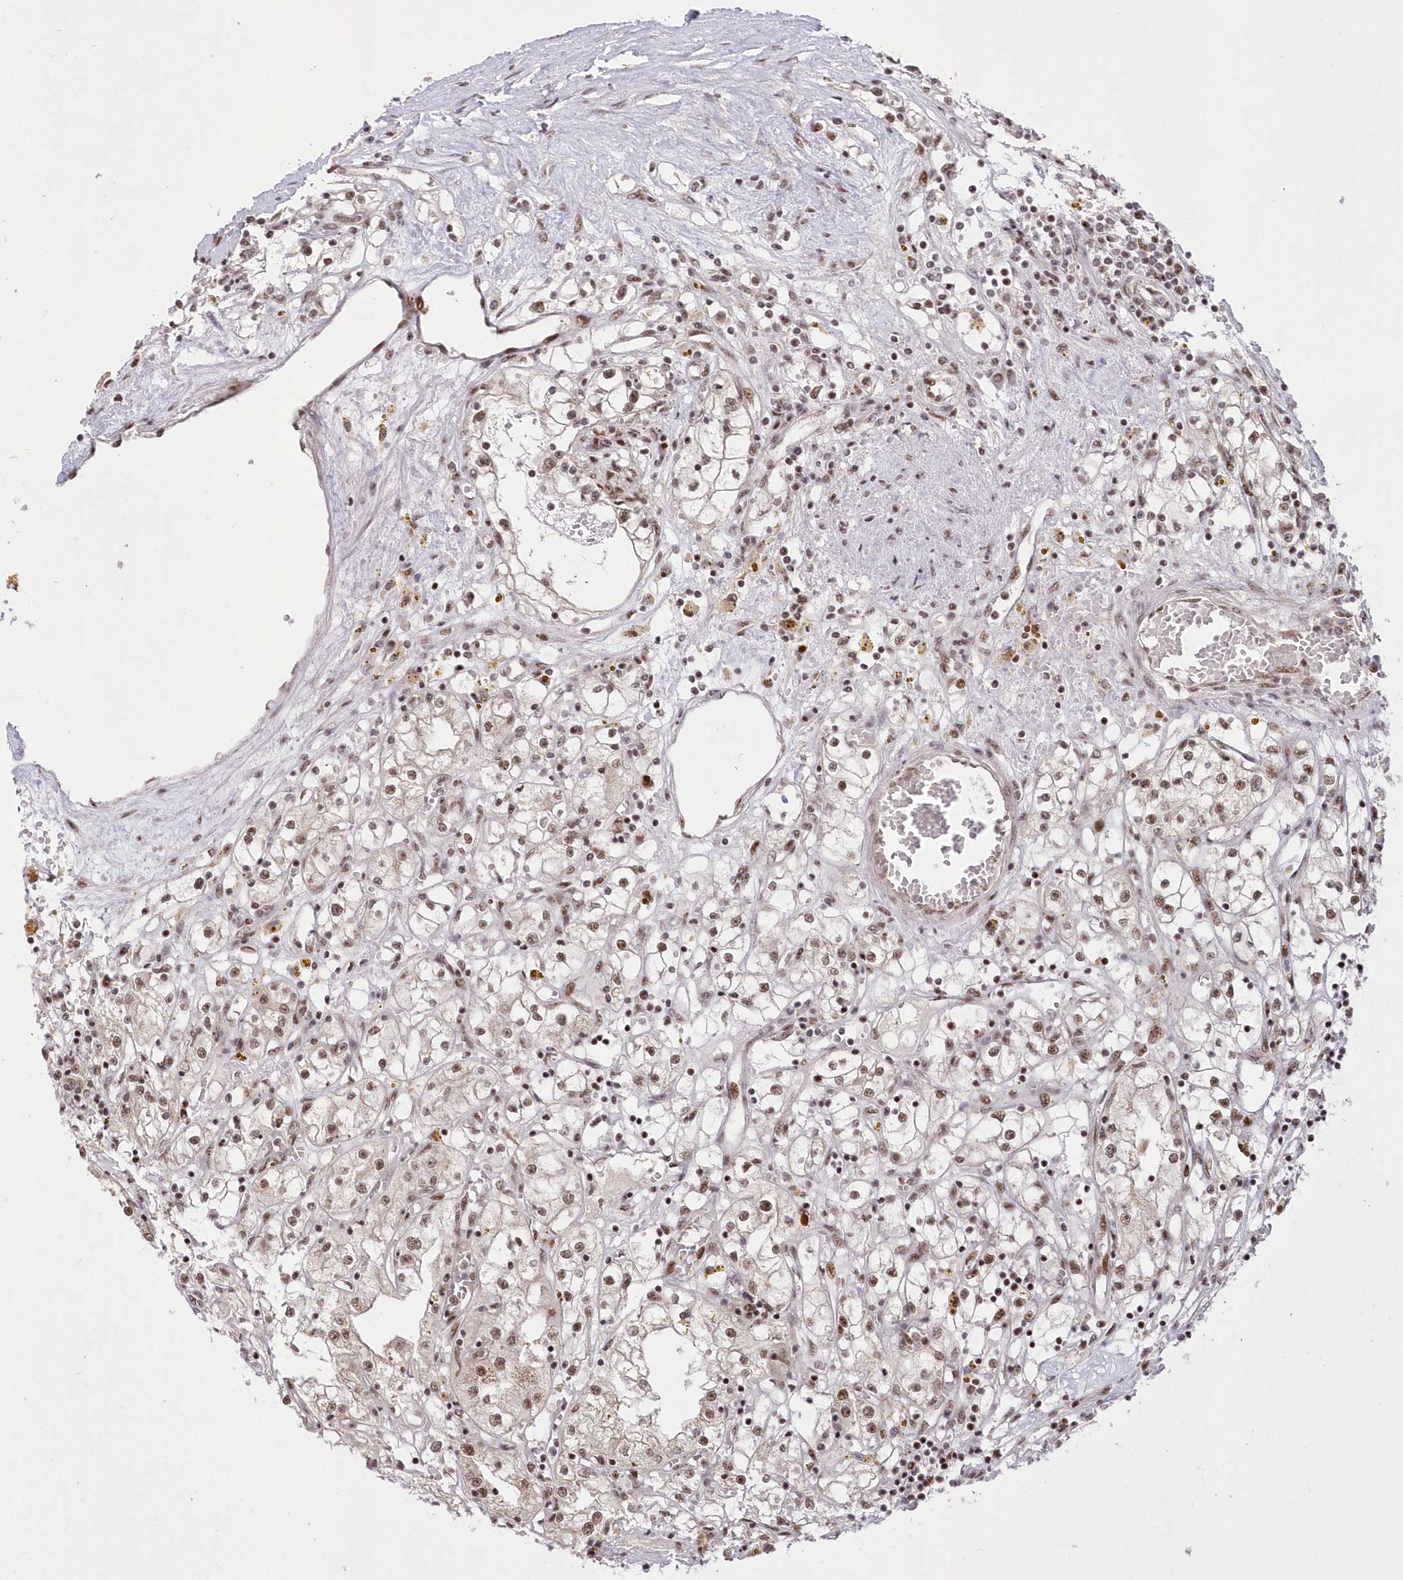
{"staining": {"intensity": "weak", "quantity": ">75%", "location": "nuclear"}, "tissue": "renal cancer", "cell_type": "Tumor cells", "image_type": "cancer", "snomed": [{"axis": "morphology", "description": "Adenocarcinoma, NOS"}, {"axis": "topography", "description": "Kidney"}], "caption": "Protein analysis of renal cancer (adenocarcinoma) tissue displays weak nuclear expression in approximately >75% of tumor cells. The protein is stained brown, and the nuclei are stained in blue (DAB (3,3'-diaminobenzidine) IHC with brightfield microscopy, high magnification).", "gene": "WBP1L", "patient": {"sex": "male", "age": 56}}